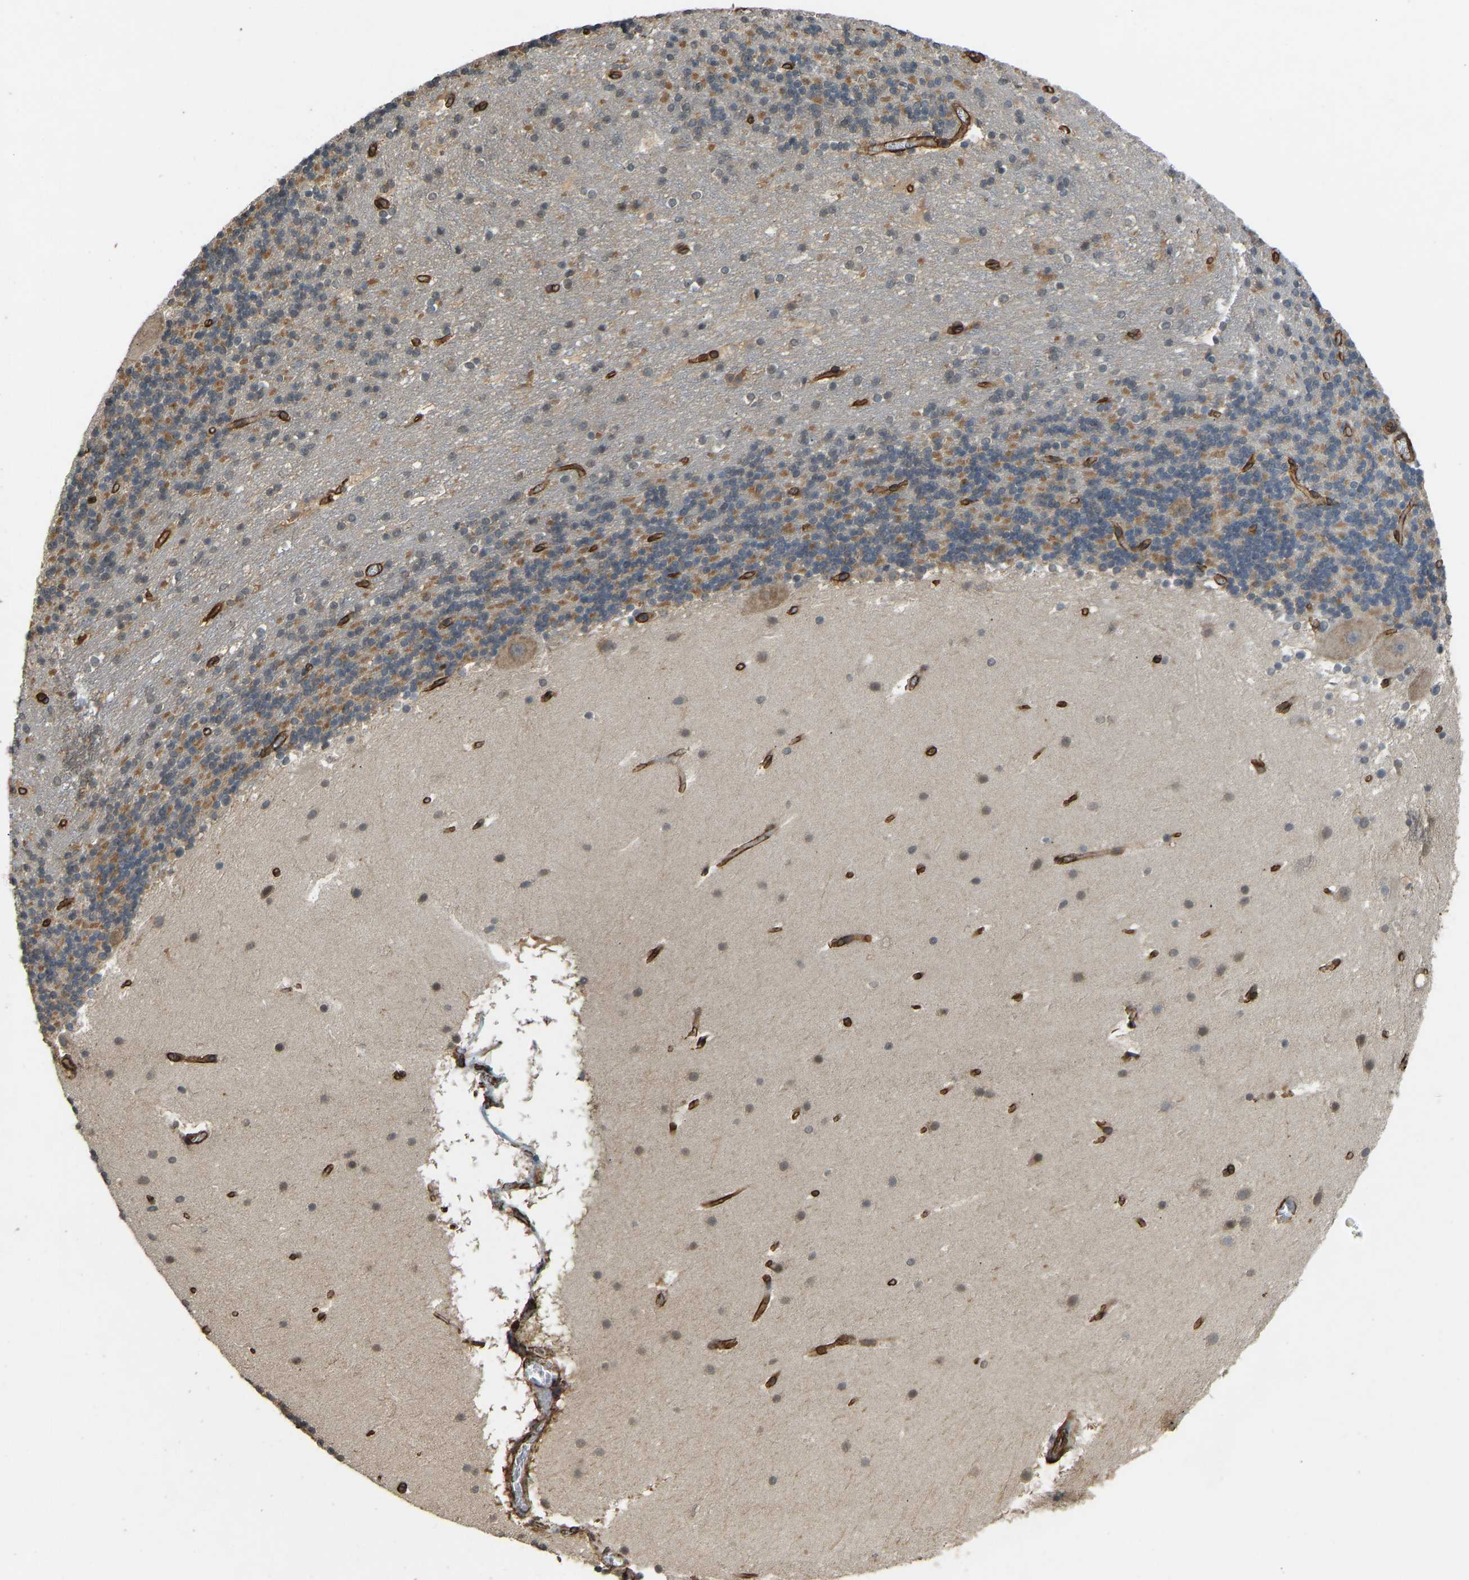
{"staining": {"intensity": "moderate", "quantity": "25%-75%", "location": "cytoplasmic/membranous"}, "tissue": "cerebellum", "cell_type": "Cells in granular layer", "image_type": "normal", "snomed": [{"axis": "morphology", "description": "Normal tissue, NOS"}, {"axis": "topography", "description": "Cerebellum"}], "caption": "Immunohistochemical staining of unremarkable cerebellum reveals moderate cytoplasmic/membranous protein positivity in approximately 25%-75% of cells in granular layer.", "gene": "NMB", "patient": {"sex": "male", "age": 45}}